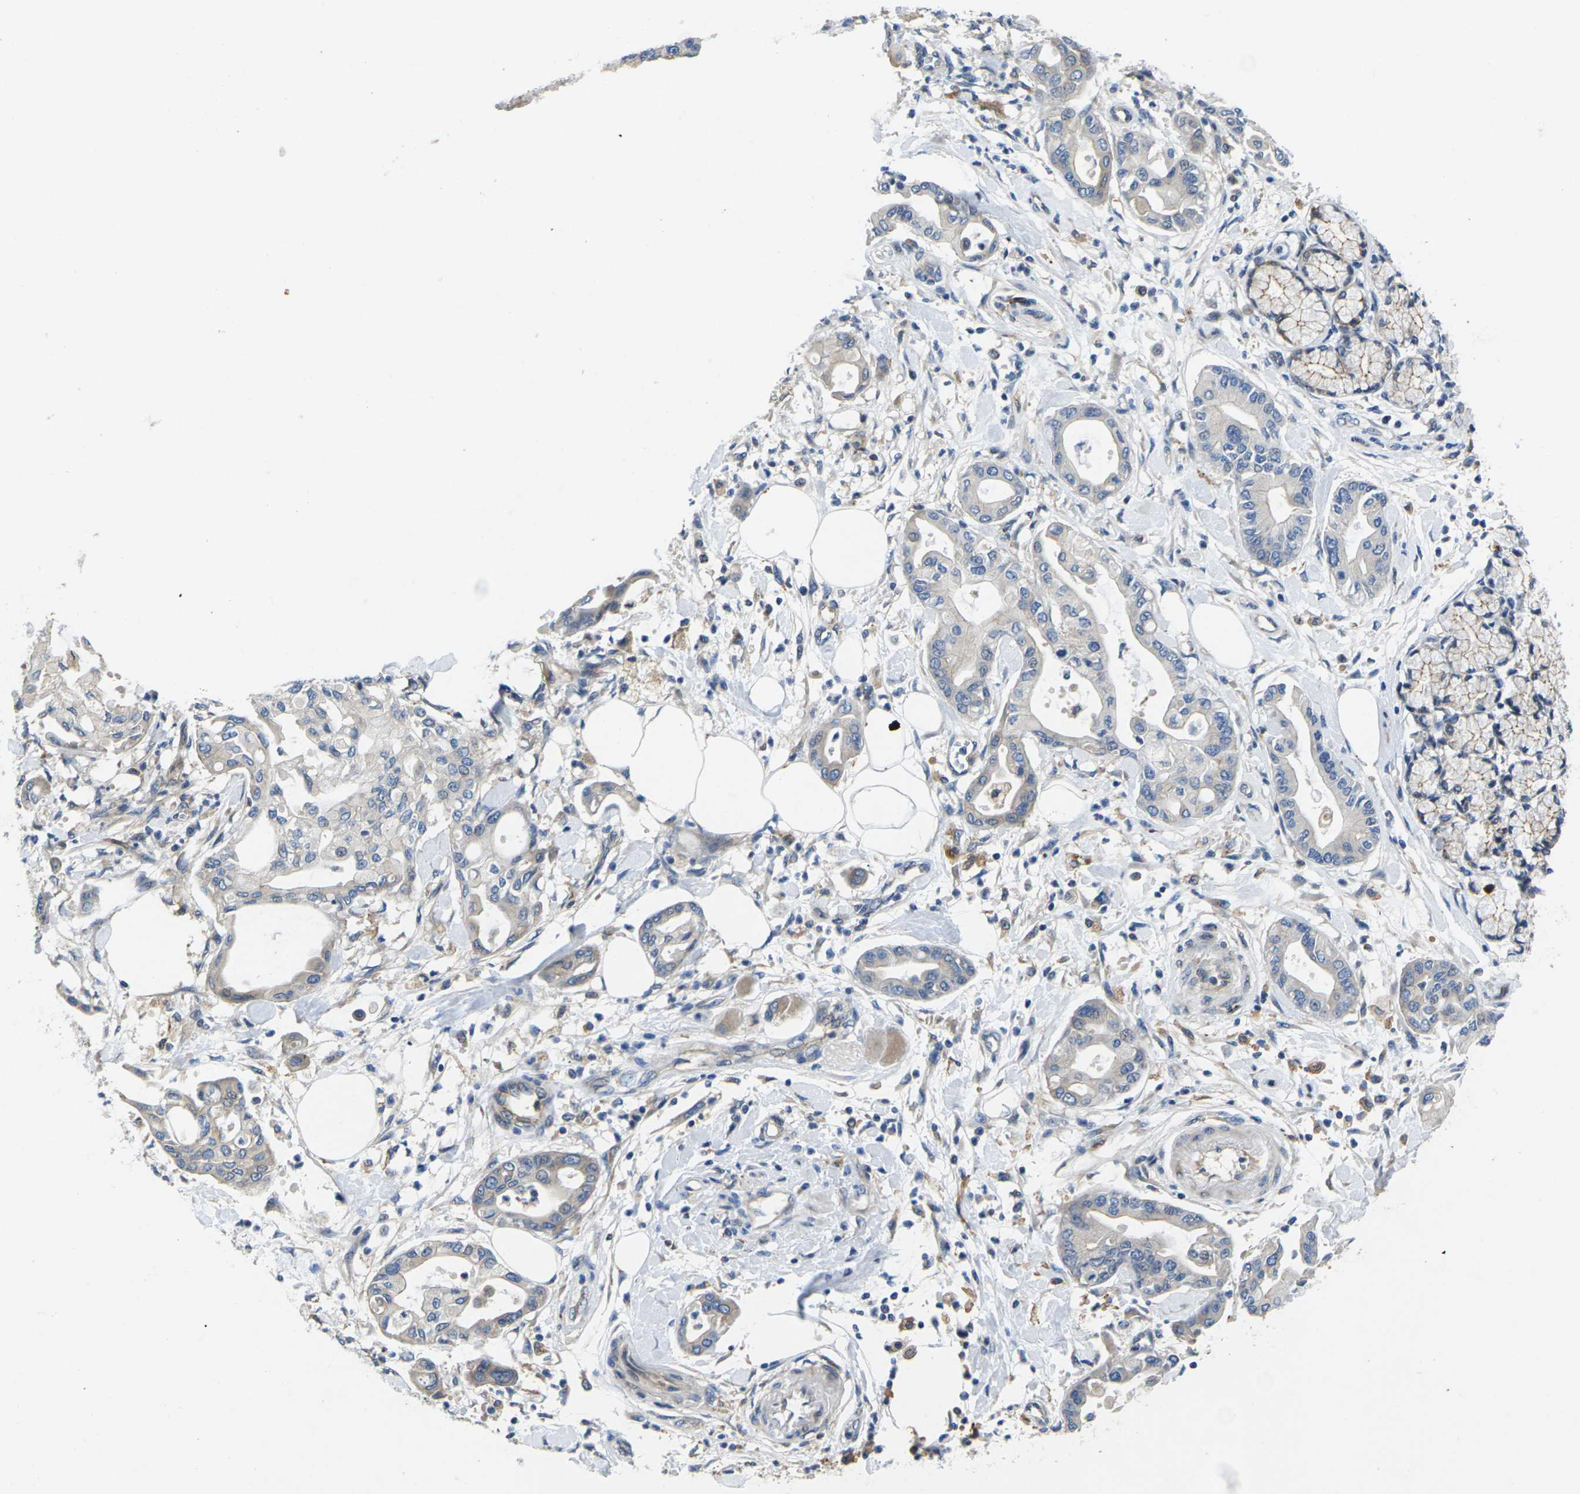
{"staining": {"intensity": "moderate", "quantity": "<25%", "location": "cytoplasmic/membranous"}, "tissue": "pancreatic cancer", "cell_type": "Tumor cells", "image_type": "cancer", "snomed": [{"axis": "morphology", "description": "Adenocarcinoma, NOS"}, {"axis": "morphology", "description": "Adenocarcinoma, metastatic, NOS"}, {"axis": "topography", "description": "Lymph node"}, {"axis": "topography", "description": "Pancreas"}, {"axis": "topography", "description": "Duodenum"}], "caption": "Human pancreatic cancer stained for a protein (brown) displays moderate cytoplasmic/membranous positive expression in about <25% of tumor cells.", "gene": "SCNN1A", "patient": {"sex": "female", "age": 64}}